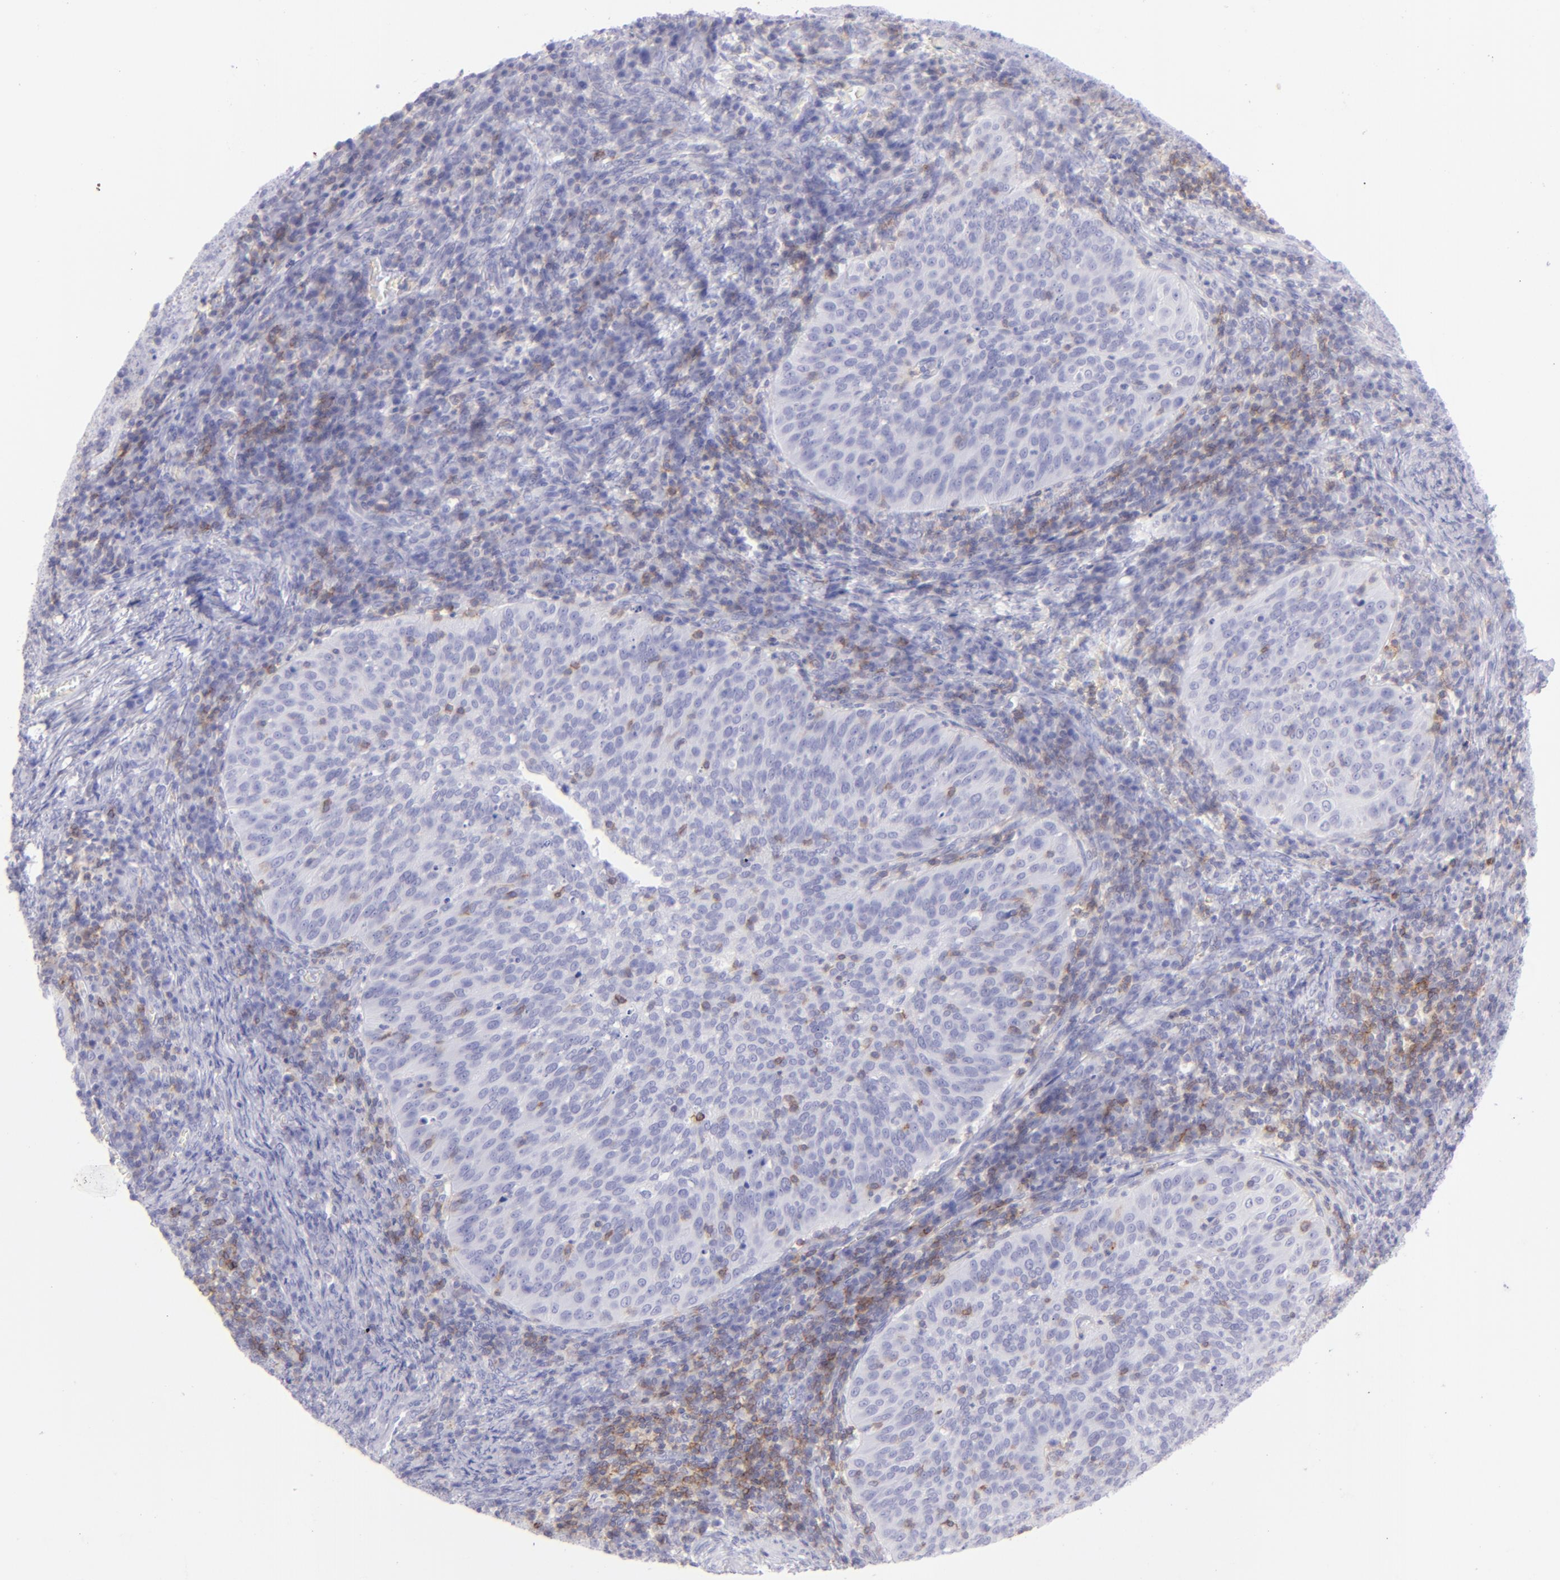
{"staining": {"intensity": "negative", "quantity": "none", "location": "none"}, "tissue": "cervical cancer", "cell_type": "Tumor cells", "image_type": "cancer", "snomed": [{"axis": "morphology", "description": "Squamous cell carcinoma, NOS"}, {"axis": "topography", "description": "Cervix"}], "caption": "DAB immunohistochemical staining of human cervical cancer exhibits no significant positivity in tumor cells. (Brightfield microscopy of DAB (3,3'-diaminobenzidine) immunohistochemistry (IHC) at high magnification).", "gene": "CD69", "patient": {"sex": "female", "age": 39}}